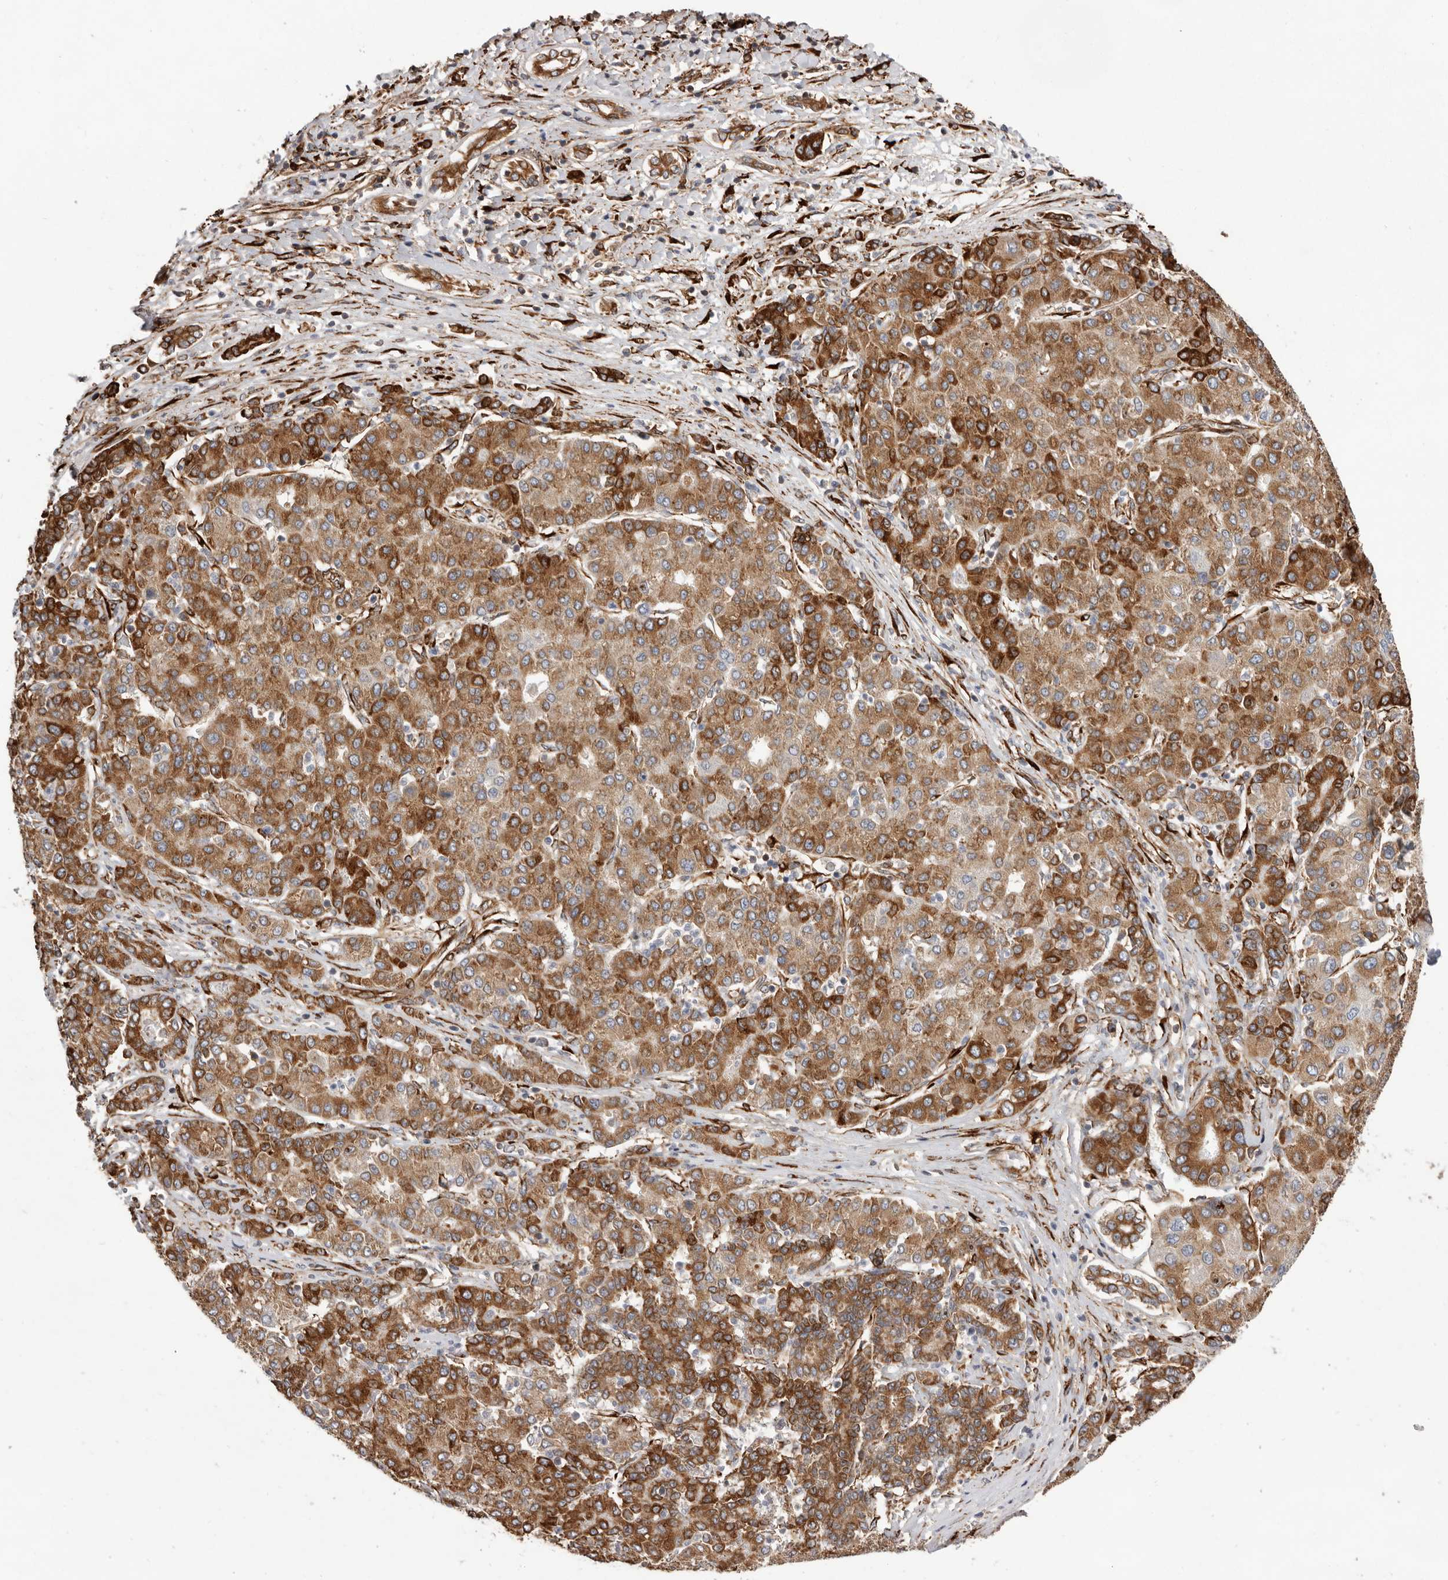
{"staining": {"intensity": "moderate", "quantity": ">75%", "location": "cytoplasmic/membranous"}, "tissue": "liver cancer", "cell_type": "Tumor cells", "image_type": "cancer", "snomed": [{"axis": "morphology", "description": "Carcinoma, Hepatocellular, NOS"}, {"axis": "topography", "description": "Liver"}], "caption": "Immunohistochemical staining of human liver cancer exhibits medium levels of moderate cytoplasmic/membranous staining in about >75% of tumor cells. Nuclei are stained in blue.", "gene": "WDTC1", "patient": {"sex": "male", "age": 65}}